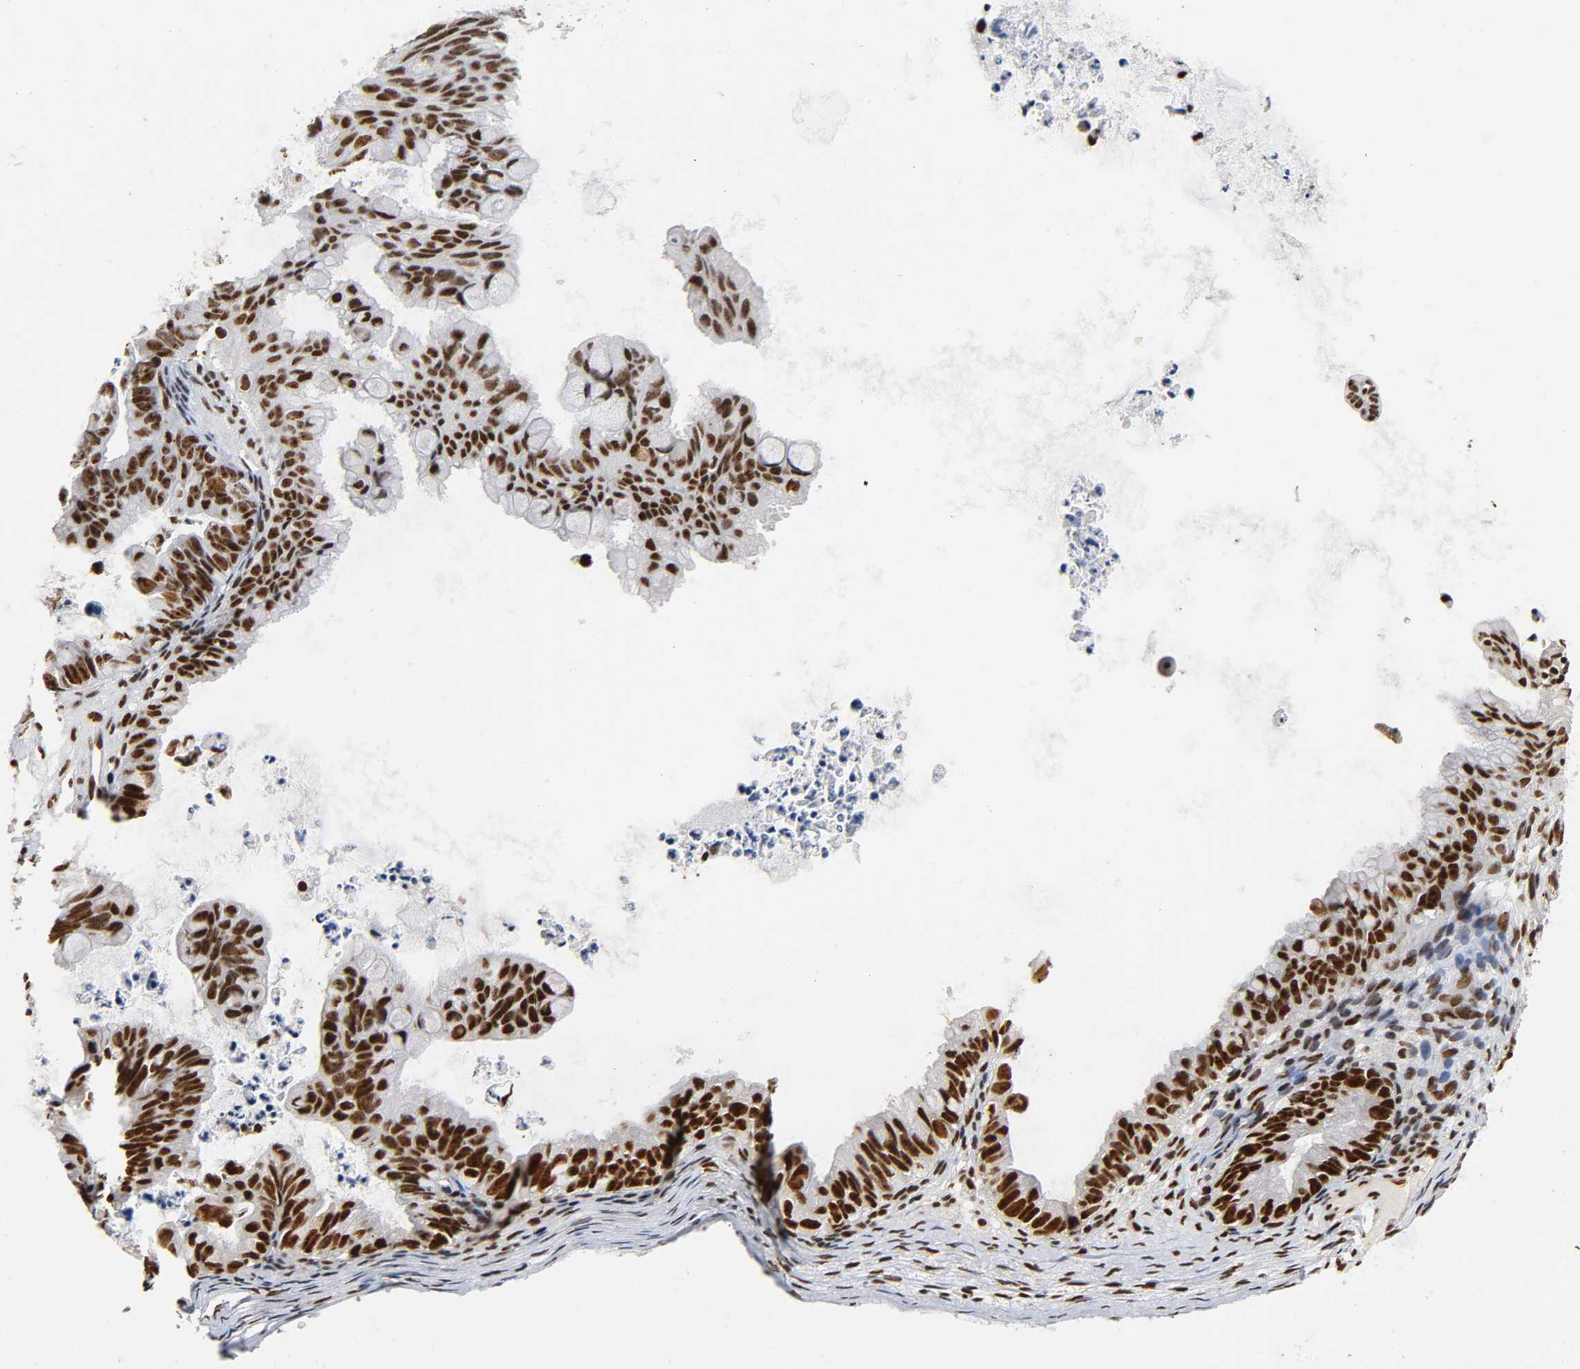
{"staining": {"intensity": "strong", "quantity": ">75%", "location": "nuclear"}, "tissue": "ovarian cancer", "cell_type": "Tumor cells", "image_type": "cancer", "snomed": [{"axis": "morphology", "description": "Cystadenocarcinoma, mucinous, NOS"}, {"axis": "topography", "description": "Ovary"}], "caption": "A micrograph showing strong nuclear expression in about >75% of tumor cells in ovarian mucinous cystadenocarcinoma, as visualized by brown immunohistochemical staining.", "gene": "UBTF", "patient": {"sex": "female", "age": 36}}